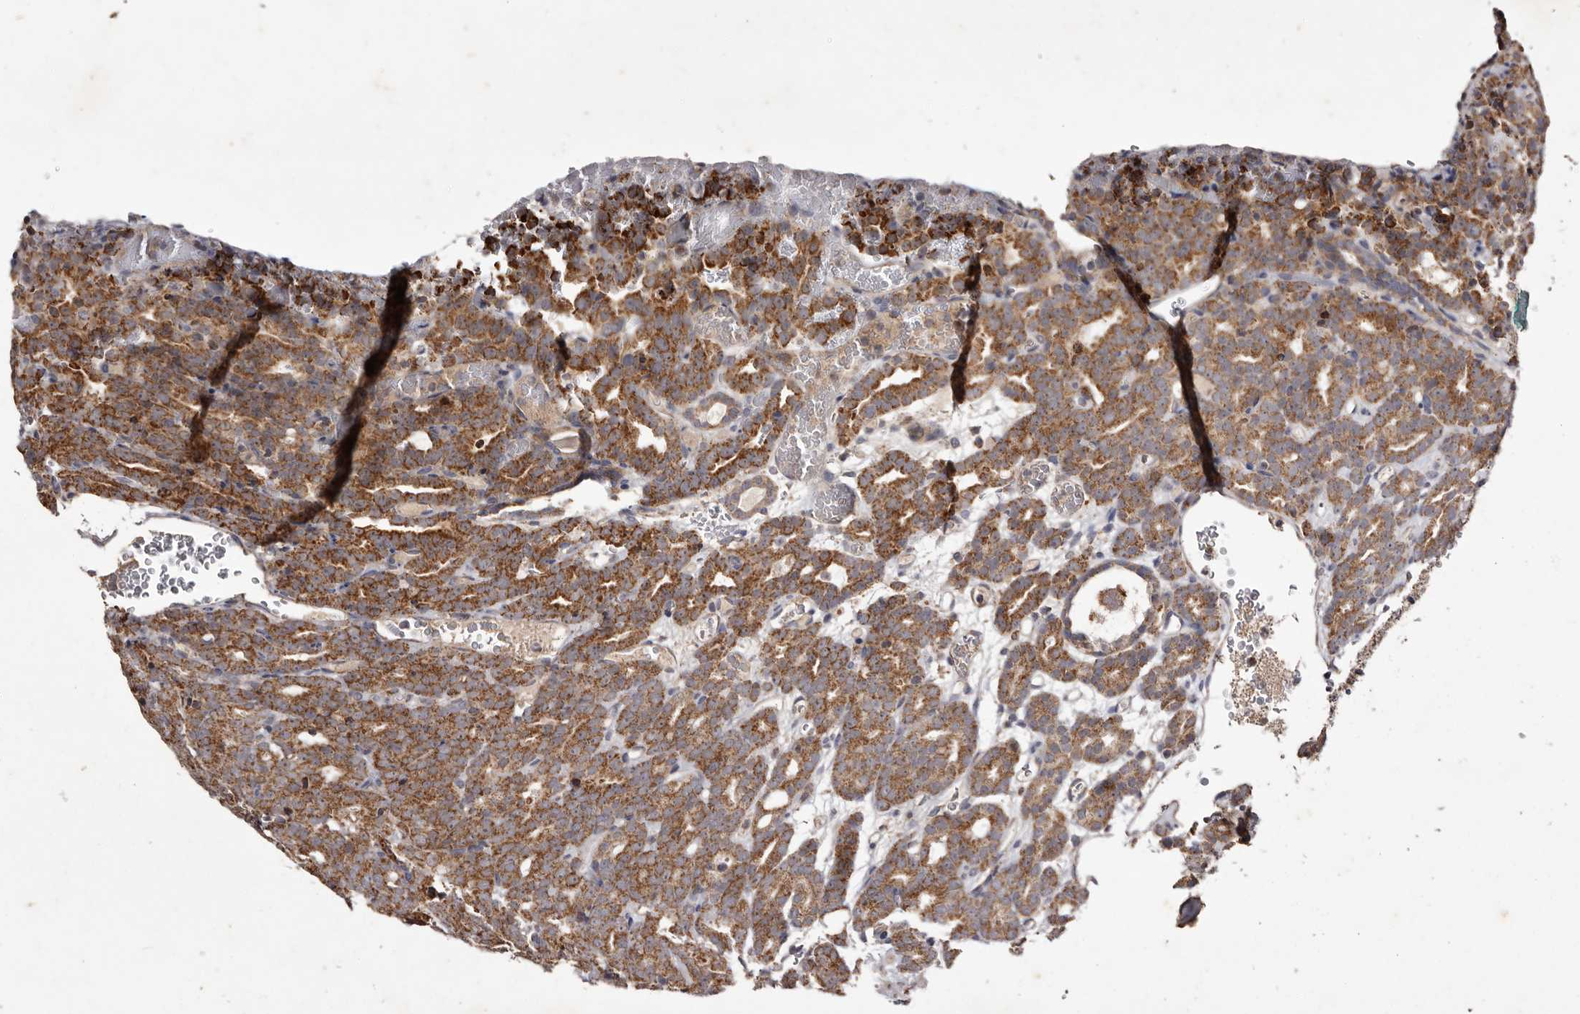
{"staining": {"intensity": "strong", "quantity": ">75%", "location": "cytoplasmic/membranous"}, "tissue": "prostate cancer", "cell_type": "Tumor cells", "image_type": "cancer", "snomed": [{"axis": "morphology", "description": "Adenocarcinoma, High grade"}, {"axis": "topography", "description": "Prostate"}], "caption": "Prostate adenocarcinoma (high-grade) was stained to show a protein in brown. There is high levels of strong cytoplasmic/membranous expression in approximately >75% of tumor cells.", "gene": "CPLANE2", "patient": {"sex": "male", "age": 62}}